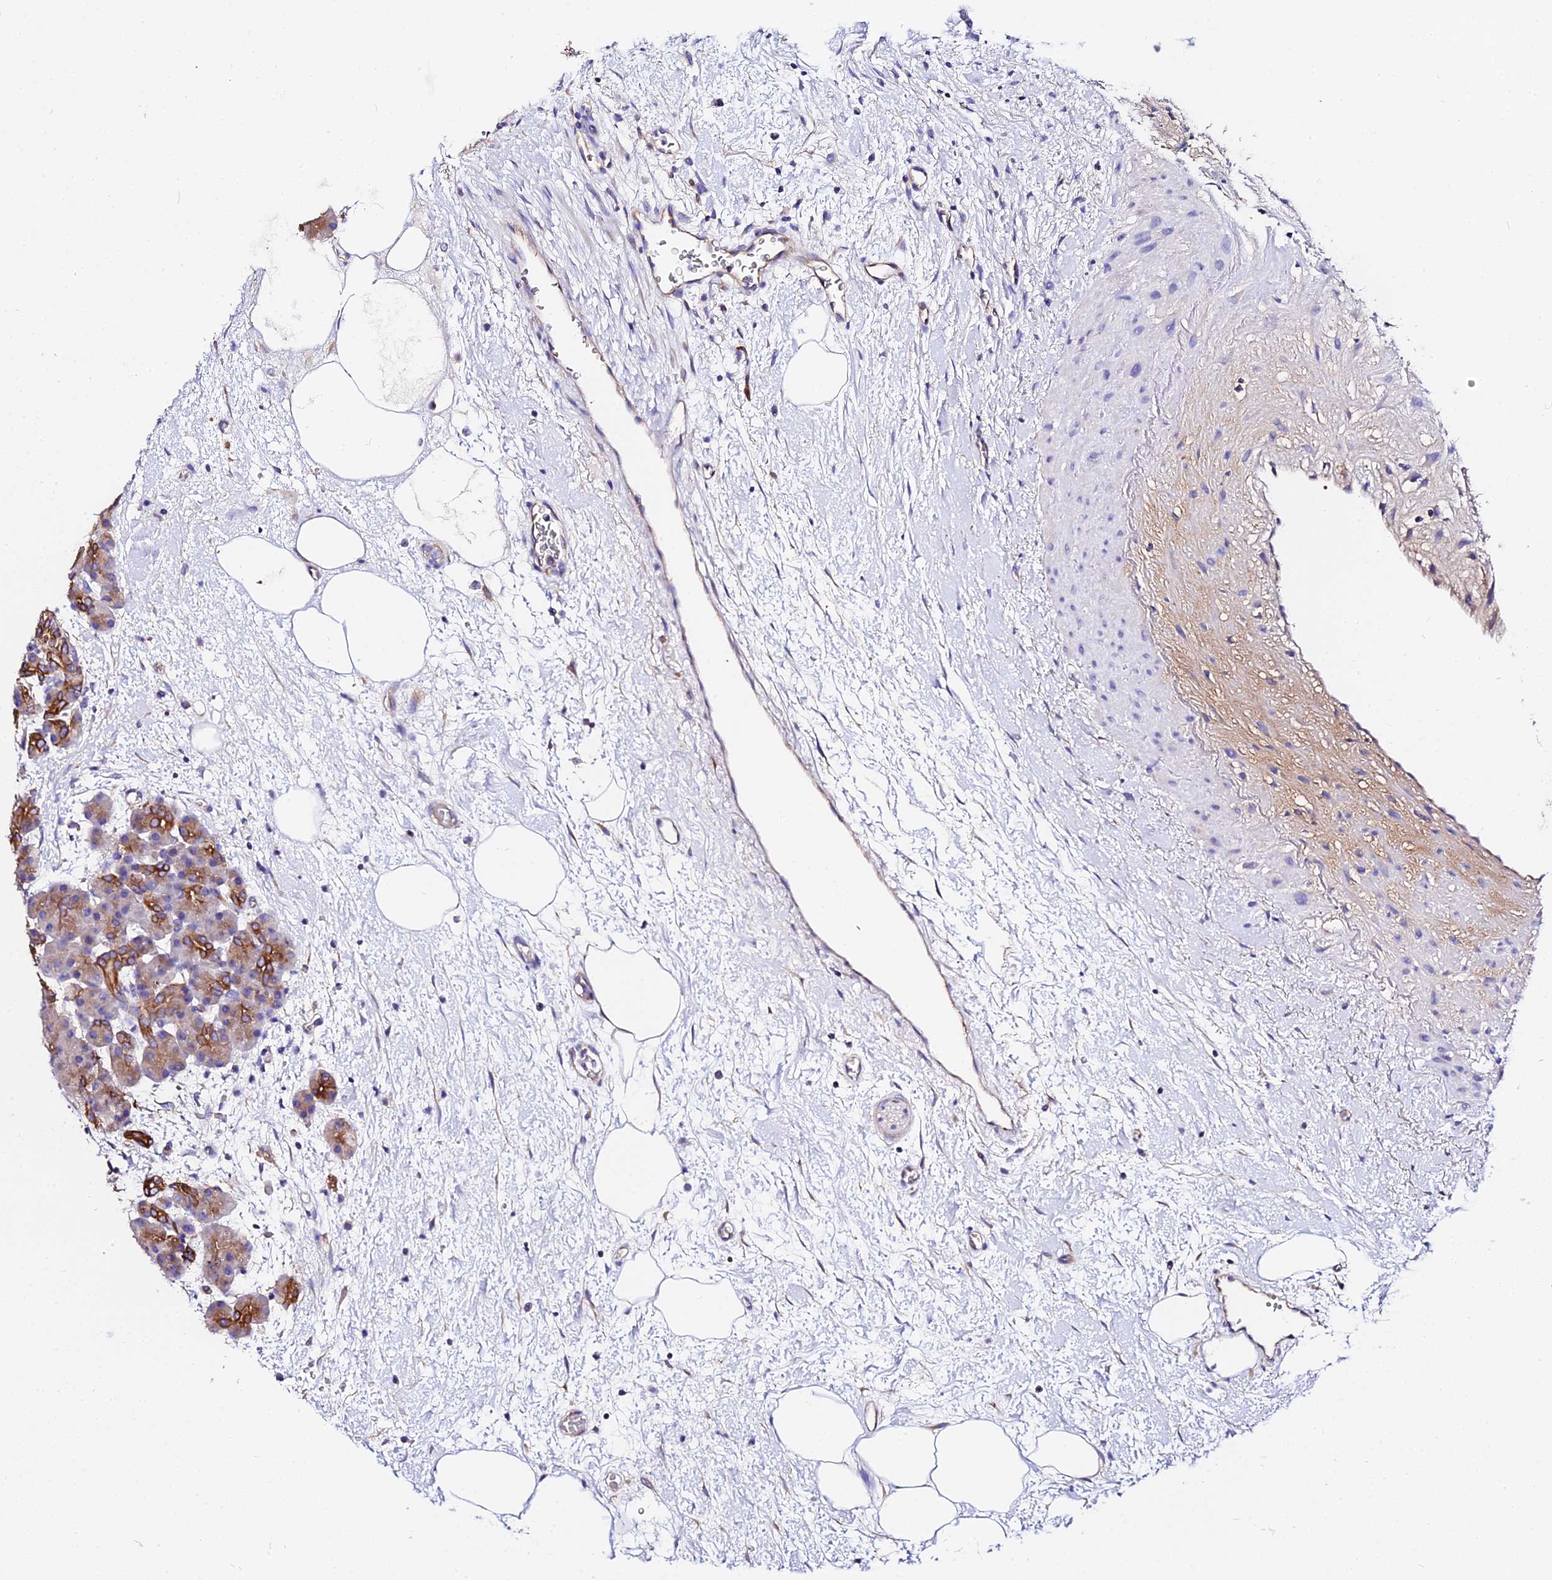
{"staining": {"intensity": "strong", "quantity": "<25%", "location": "cytoplasmic/membranous"}, "tissue": "pancreas", "cell_type": "Exocrine glandular cells", "image_type": "normal", "snomed": [{"axis": "morphology", "description": "Normal tissue, NOS"}, {"axis": "topography", "description": "Pancreas"}], "caption": "An image showing strong cytoplasmic/membranous staining in approximately <25% of exocrine glandular cells in normal pancreas, as visualized by brown immunohistochemical staining.", "gene": "DAW1", "patient": {"sex": "male", "age": 66}}